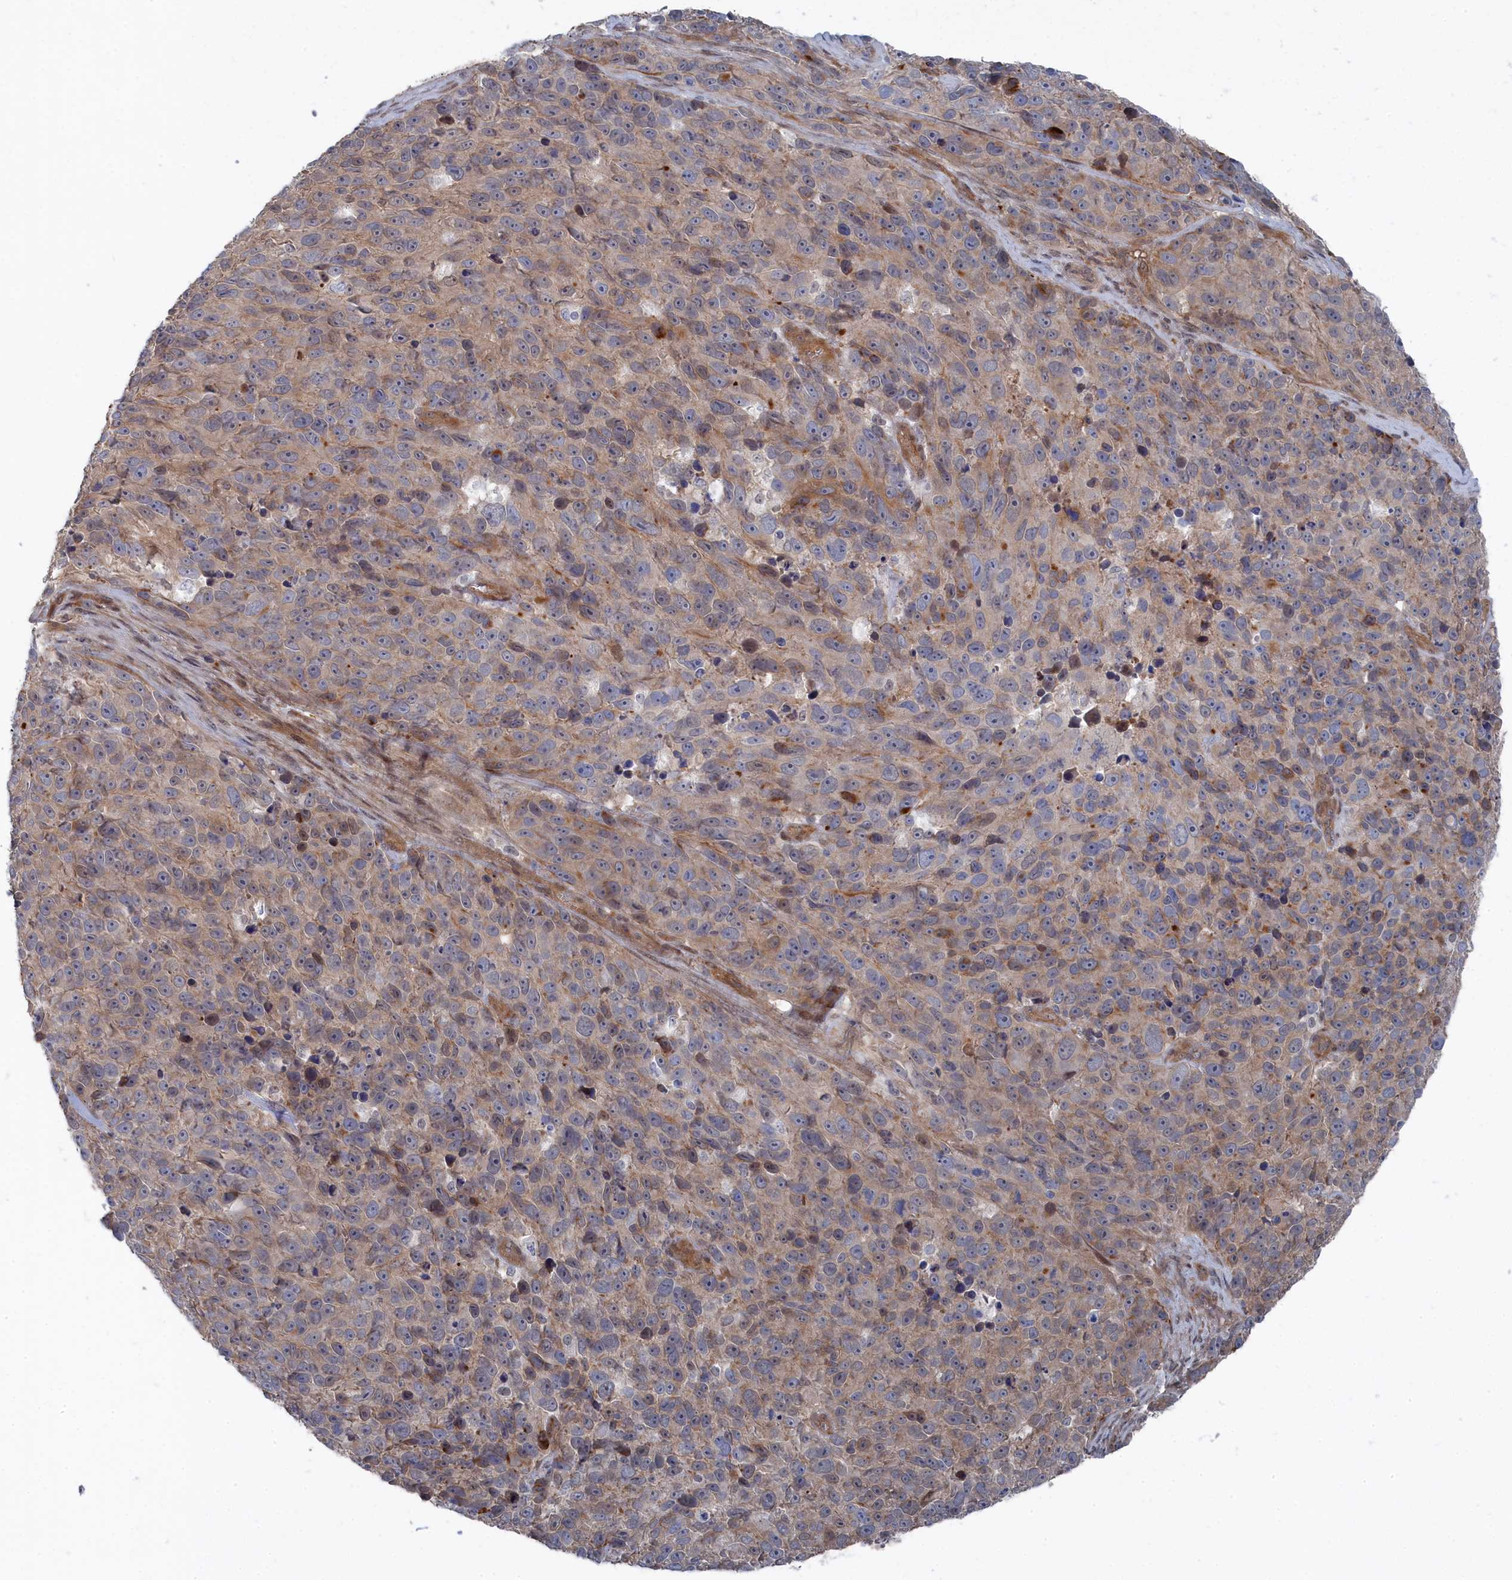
{"staining": {"intensity": "weak", "quantity": "<25%", "location": "cytoplasmic/membranous"}, "tissue": "melanoma", "cell_type": "Tumor cells", "image_type": "cancer", "snomed": [{"axis": "morphology", "description": "Malignant melanoma, NOS"}, {"axis": "topography", "description": "Skin"}], "caption": "Immunohistochemistry micrograph of neoplastic tissue: malignant melanoma stained with DAB shows no significant protein positivity in tumor cells.", "gene": "IRGQ", "patient": {"sex": "male", "age": 84}}